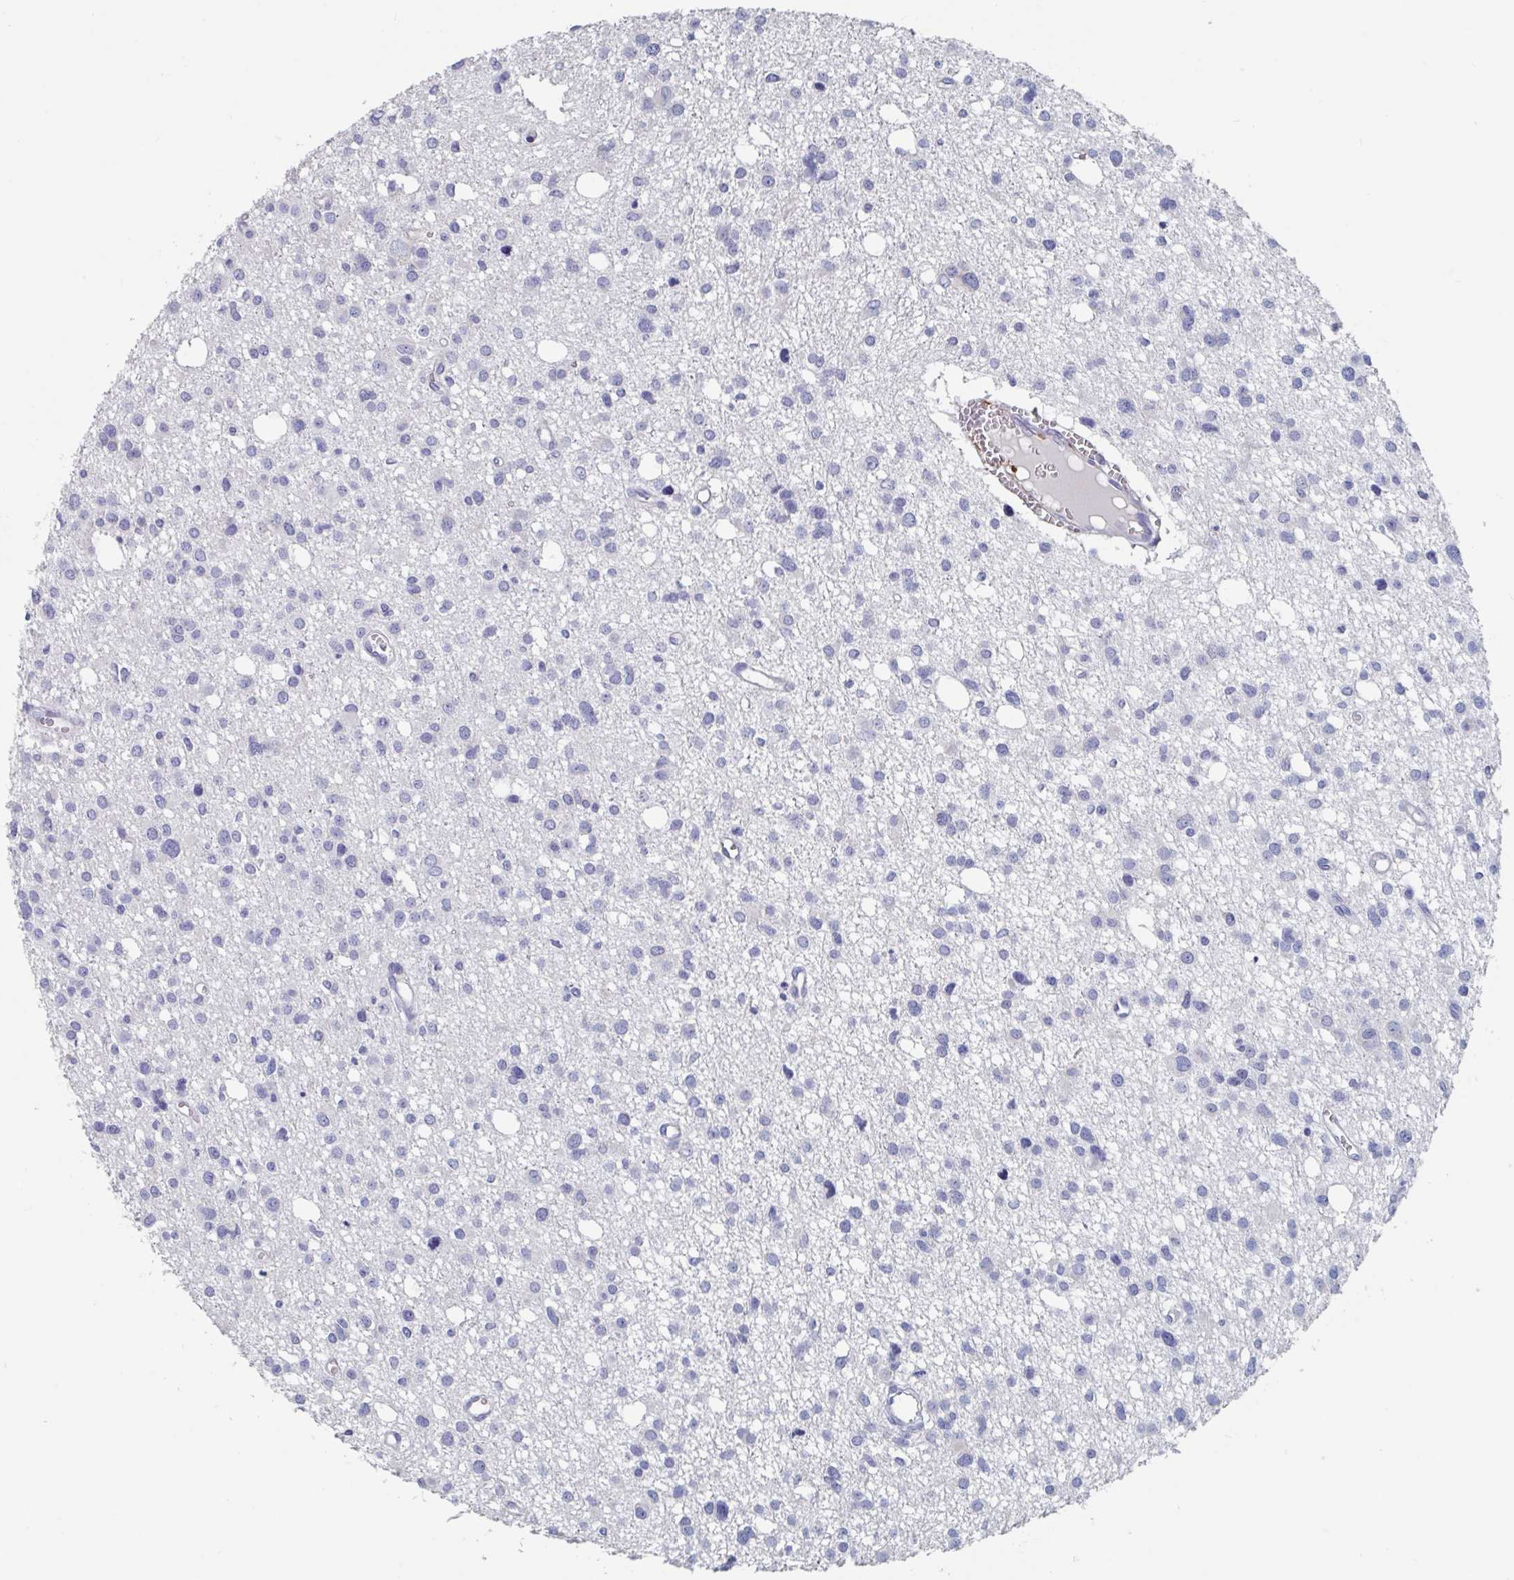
{"staining": {"intensity": "negative", "quantity": "none", "location": "none"}, "tissue": "glioma", "cell_type": "Tumor cells", "image_type": "cancer", "snomed": [{"axis": "morphology", "description": "Glioma, malignant, High grade"}, {"axis": "topography", "description": "Brain"}], "caption": "The immunohistochemistry micrograph has no significant expression in tumor cells of malignant glioma (high-grade) tissue.", "gene": "ABHD16A", "patient": {"sex": "male", "age": 23}}